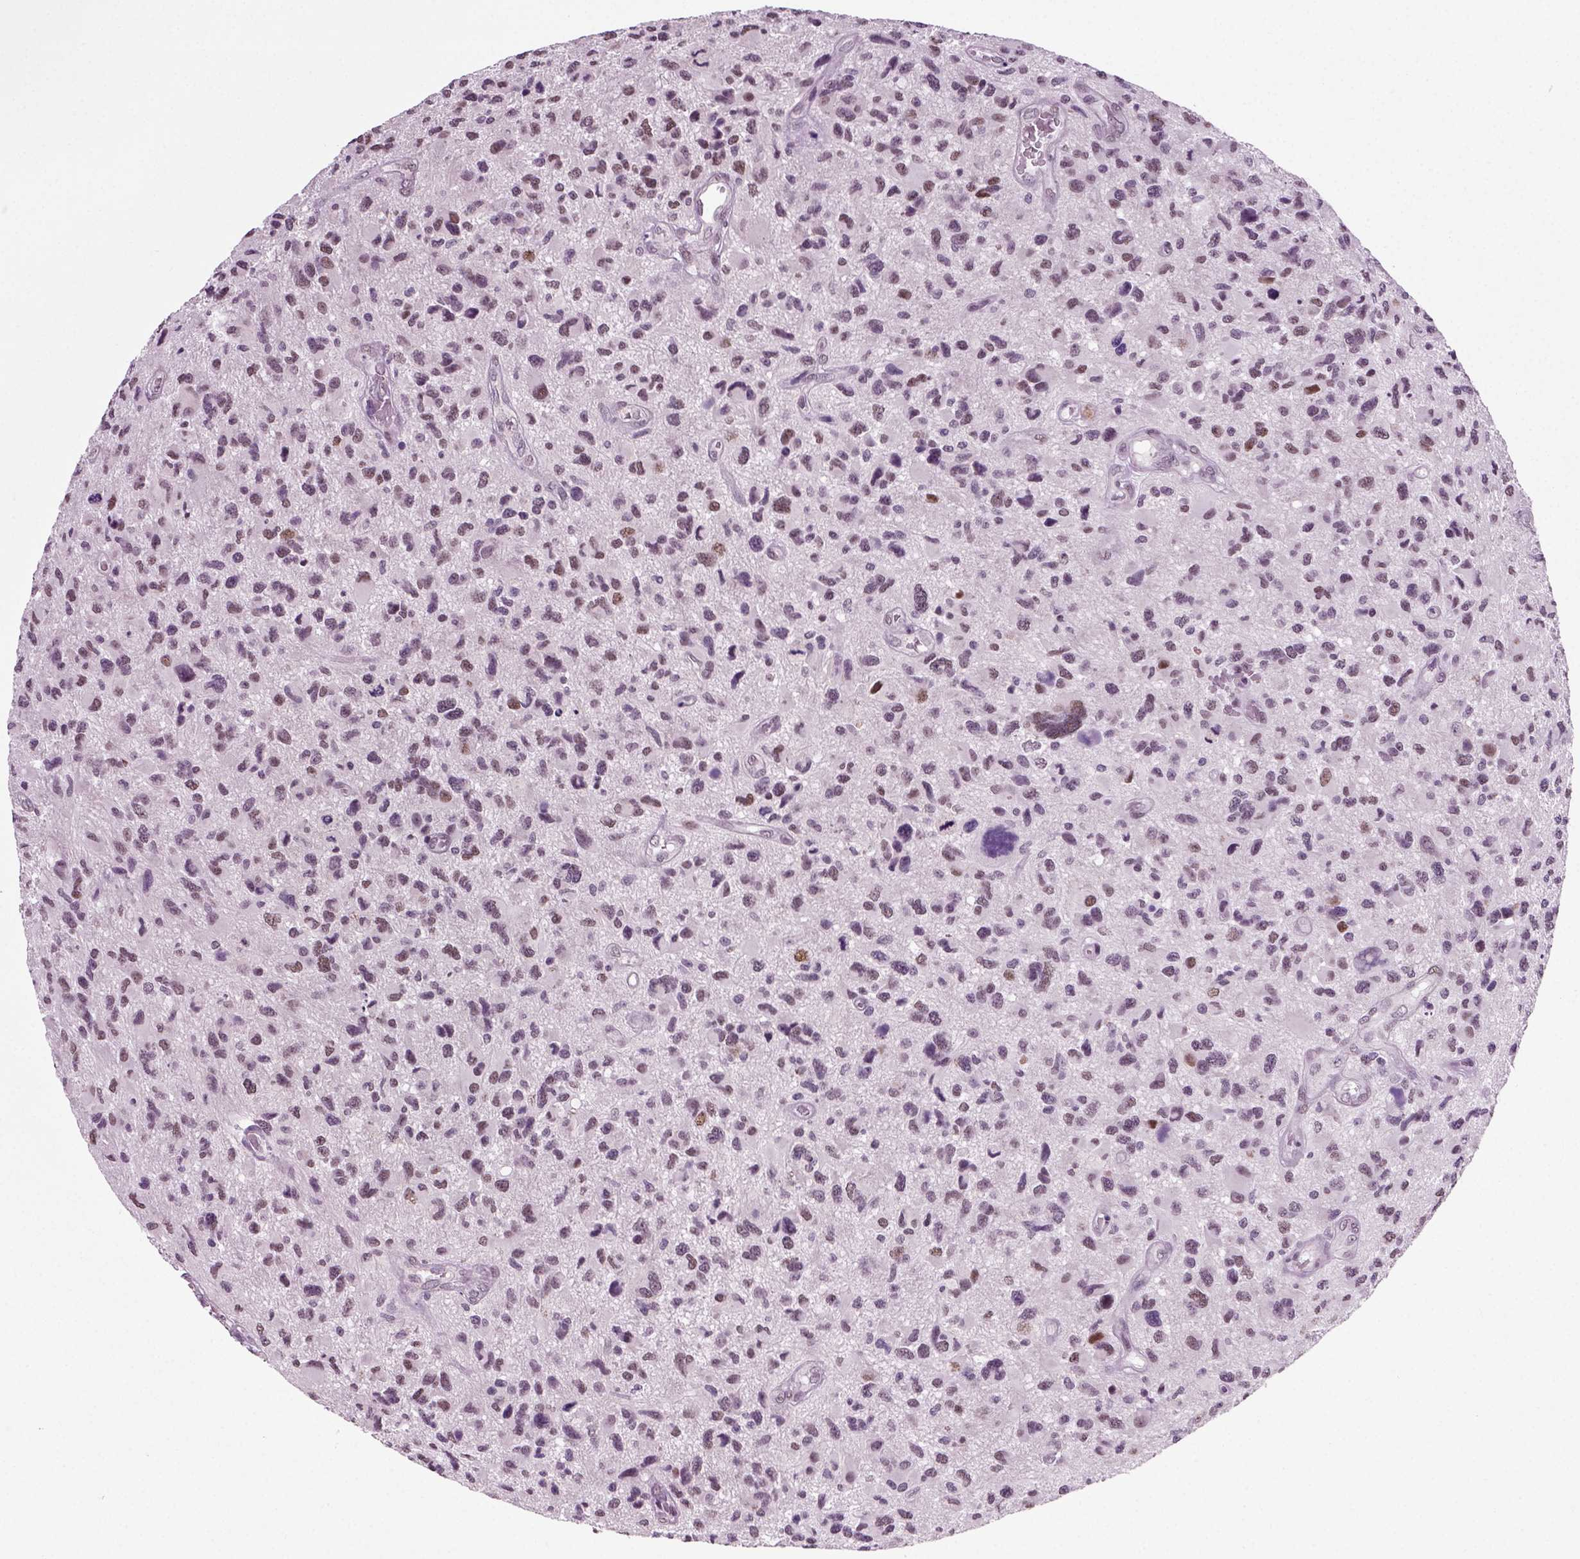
{"staining": {"intensity": "moderate", "quantity": "25%-75%", "location": "nuclear"}, "tissue": "glioma", "cell_type": "Tumor cells", "image_type": "cancer", "snomed": [{"axis": "morphology", "description": "Glioma, malignant, NOS"}, {"axis": "morphology", "description": "Glioma, malignant, High grade"}, {"axis": "topography", "description": "Brain"}], "caption": "Protein analysis of glioma (malignant) tissue reveals moderate nuclear positivity in about 25%-75% of tumor cells. (Stains: DAB (3,3'-diaminobenzidine) in brown, nuclei in blue, Microscopy: brightfield microscopy at high magnification).", "gene": "RCOR3", "patient": {"sex": "female", "age": 71}}